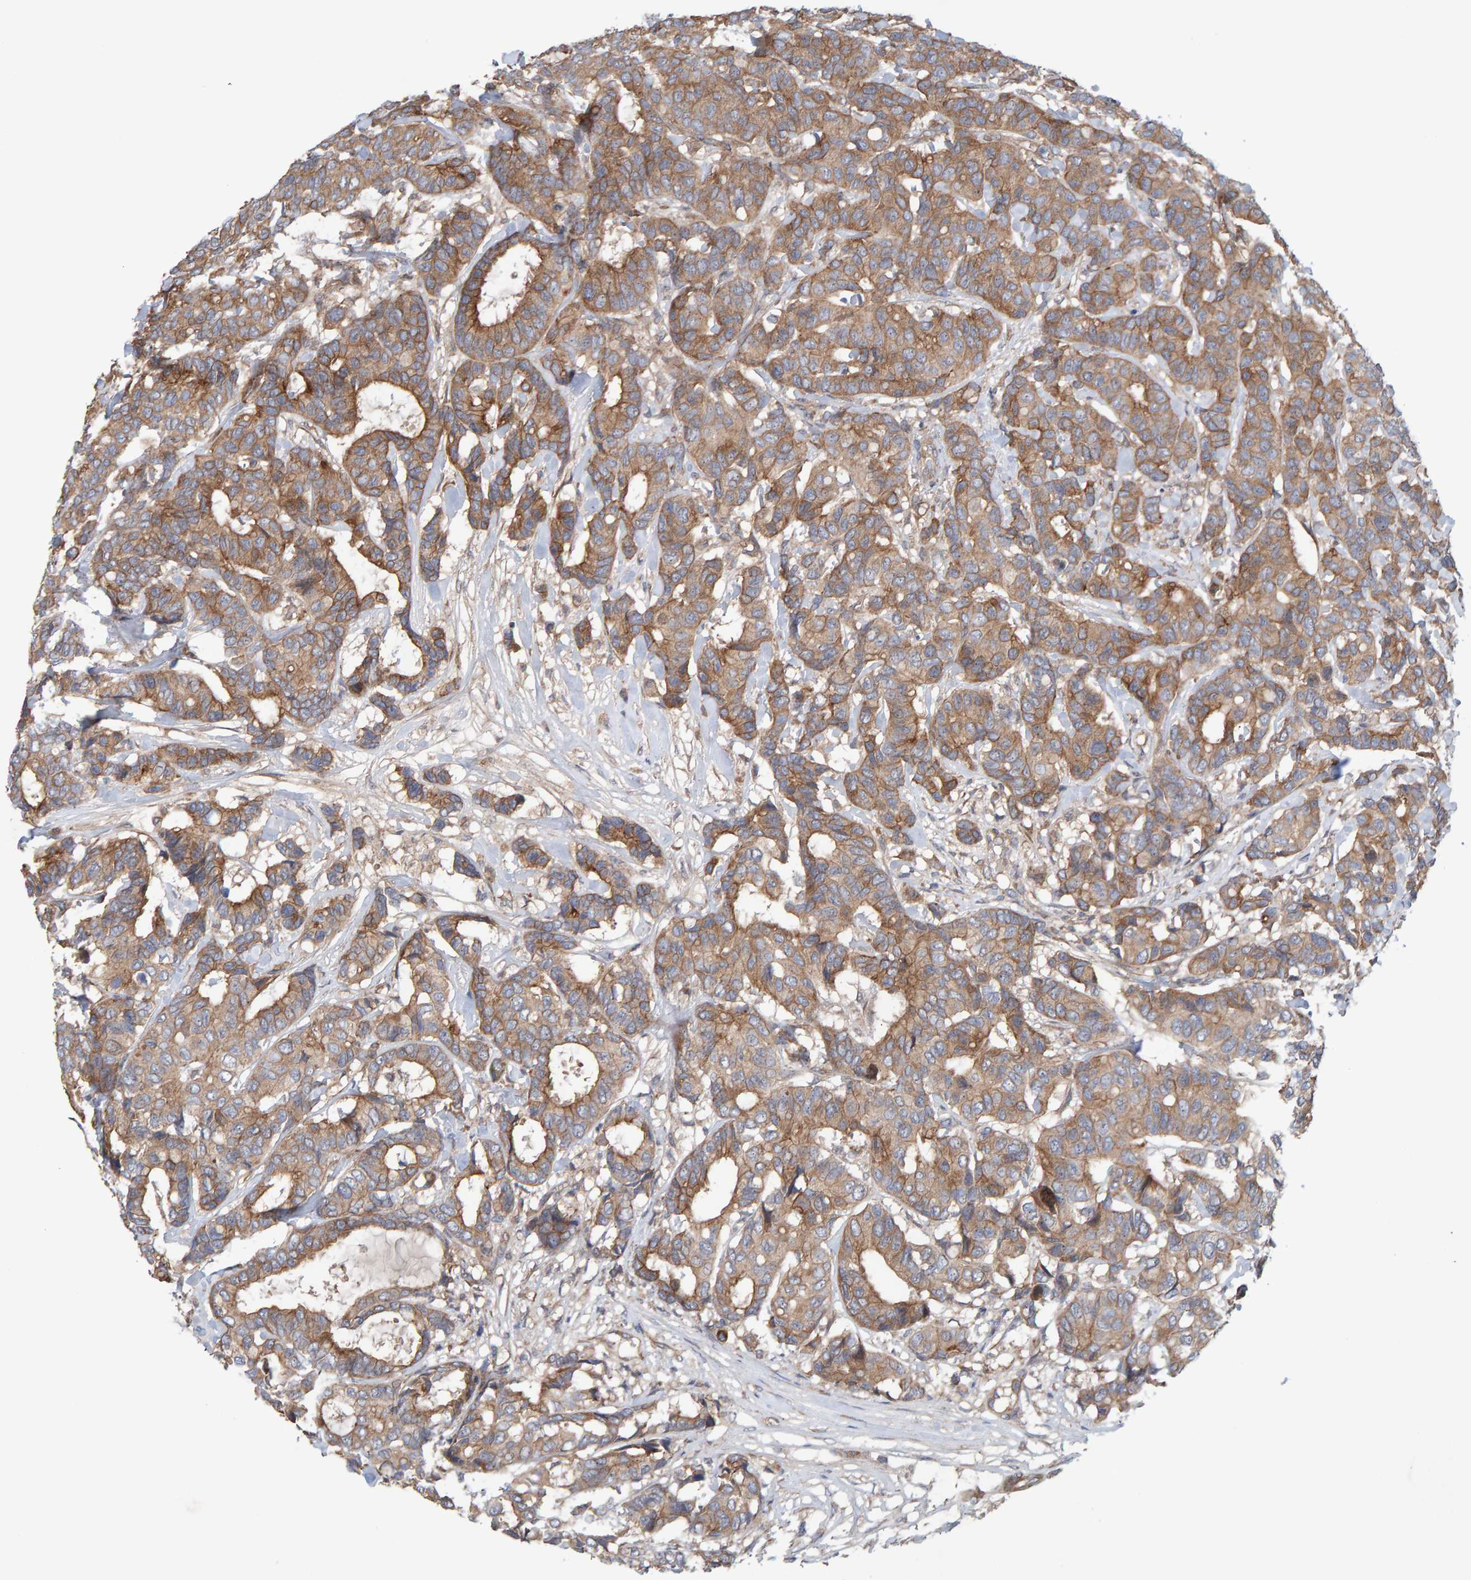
{"staining": {"intensity": "moderate", "quantity": ">75%", "location": "cytoplasmic/membranous"}, "tissue": "breast cancer", "cell_type": "Tumor cells", "image_type": "cancer", "snomed": [{"axis": "morphology", "description": "Duct carcinoma"}, {"axis": "topography", "description": "Breast"}], "caption": "Breast cancer stained for a protein (brown) demonstrates moderate cytoplasmic/membranous positive expression in about >75% of tumor cells.", "gene": "LRSAM1", "patient": {"sex": "female", "age": 87}}